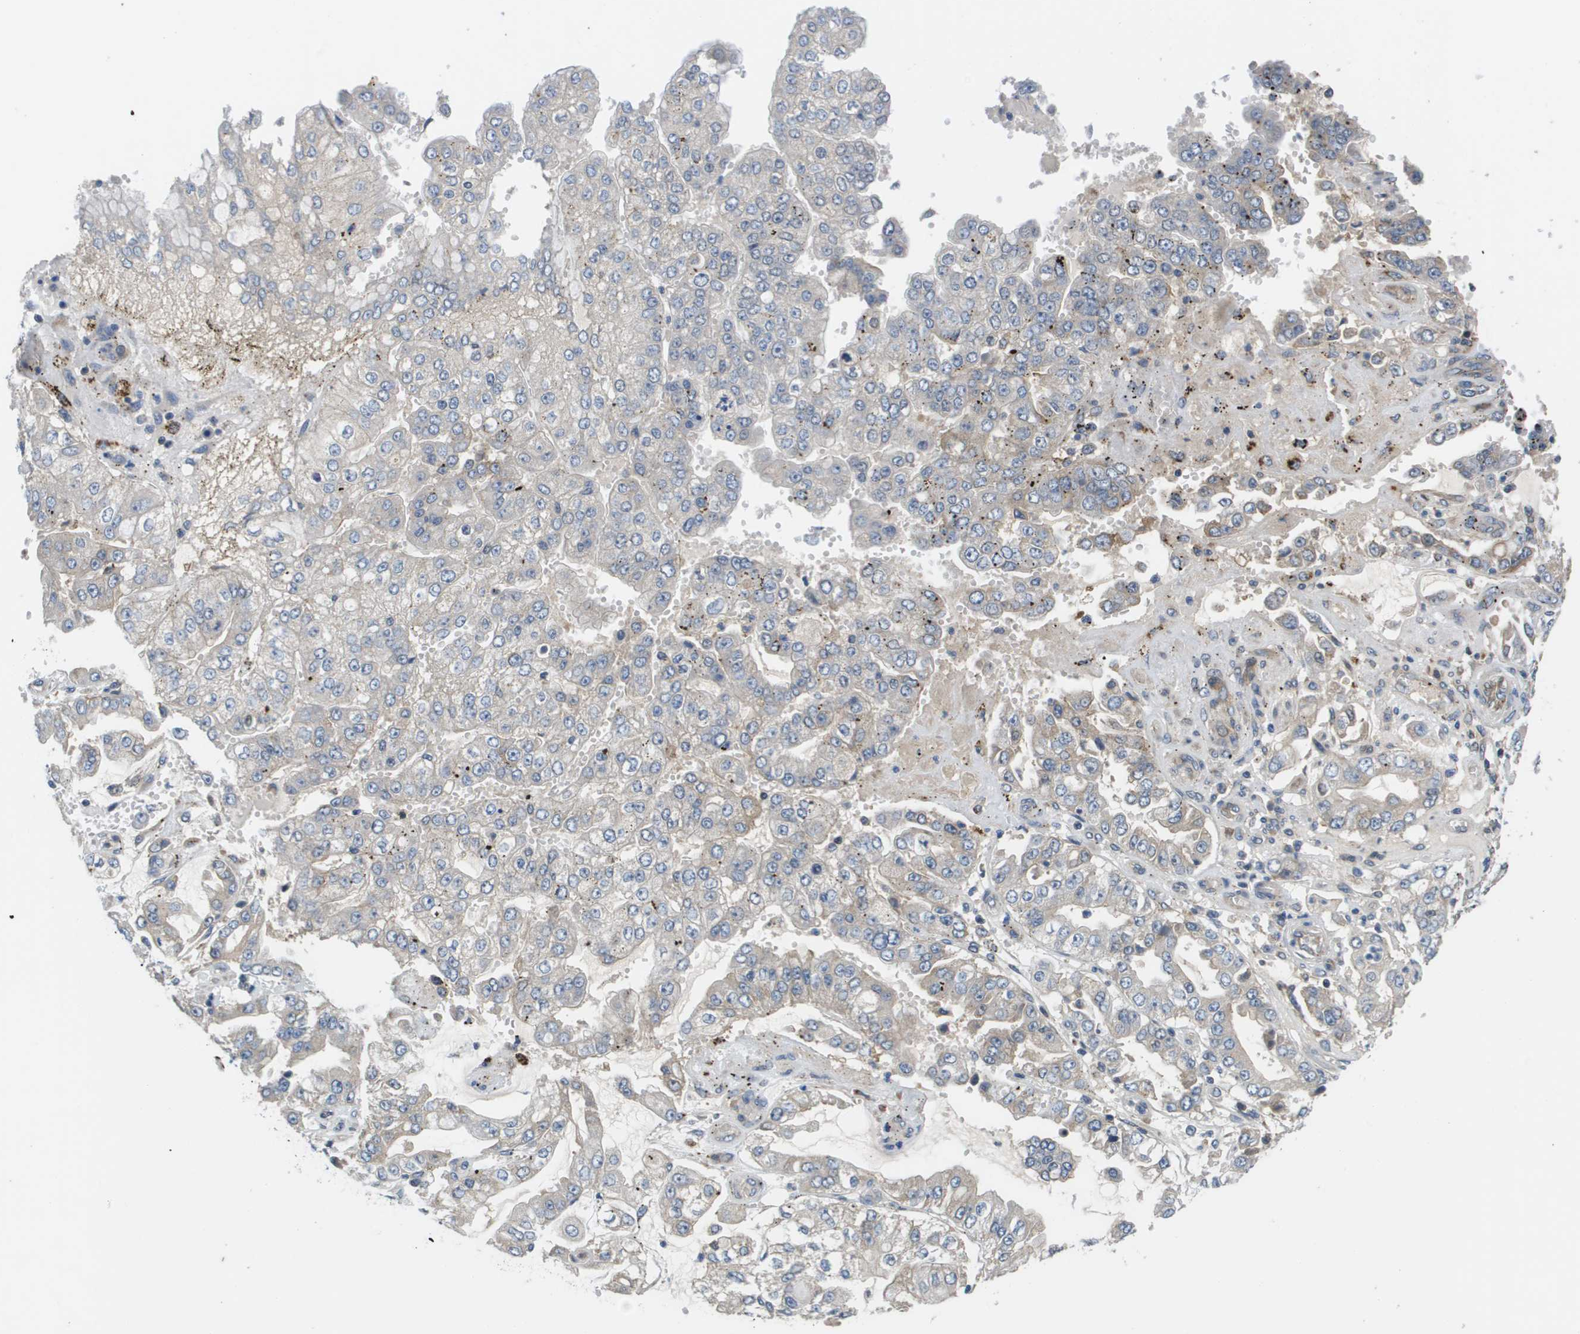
{"staining": {"intensity": "negative", "quantity": "none", "location": "none"}, "tissue": "stomach cancer", "cell_type": "Tumor cells", "image_type": "cancer", "snomed": [{"axis": "morphology", "description": "Adenocarcinoma, NOS"}, {"axis": "topography", "description": "Stomach"}], "caption": "Tumor cells show no significant protein positivity in stomach cancer (adenocarcinoma). The staining is performed using DAB brown chromogen with nuclei counter-stained in using hematoxylin.", "gene": "SLC25A20", "patient": {"sex": "male", "age": 76}}